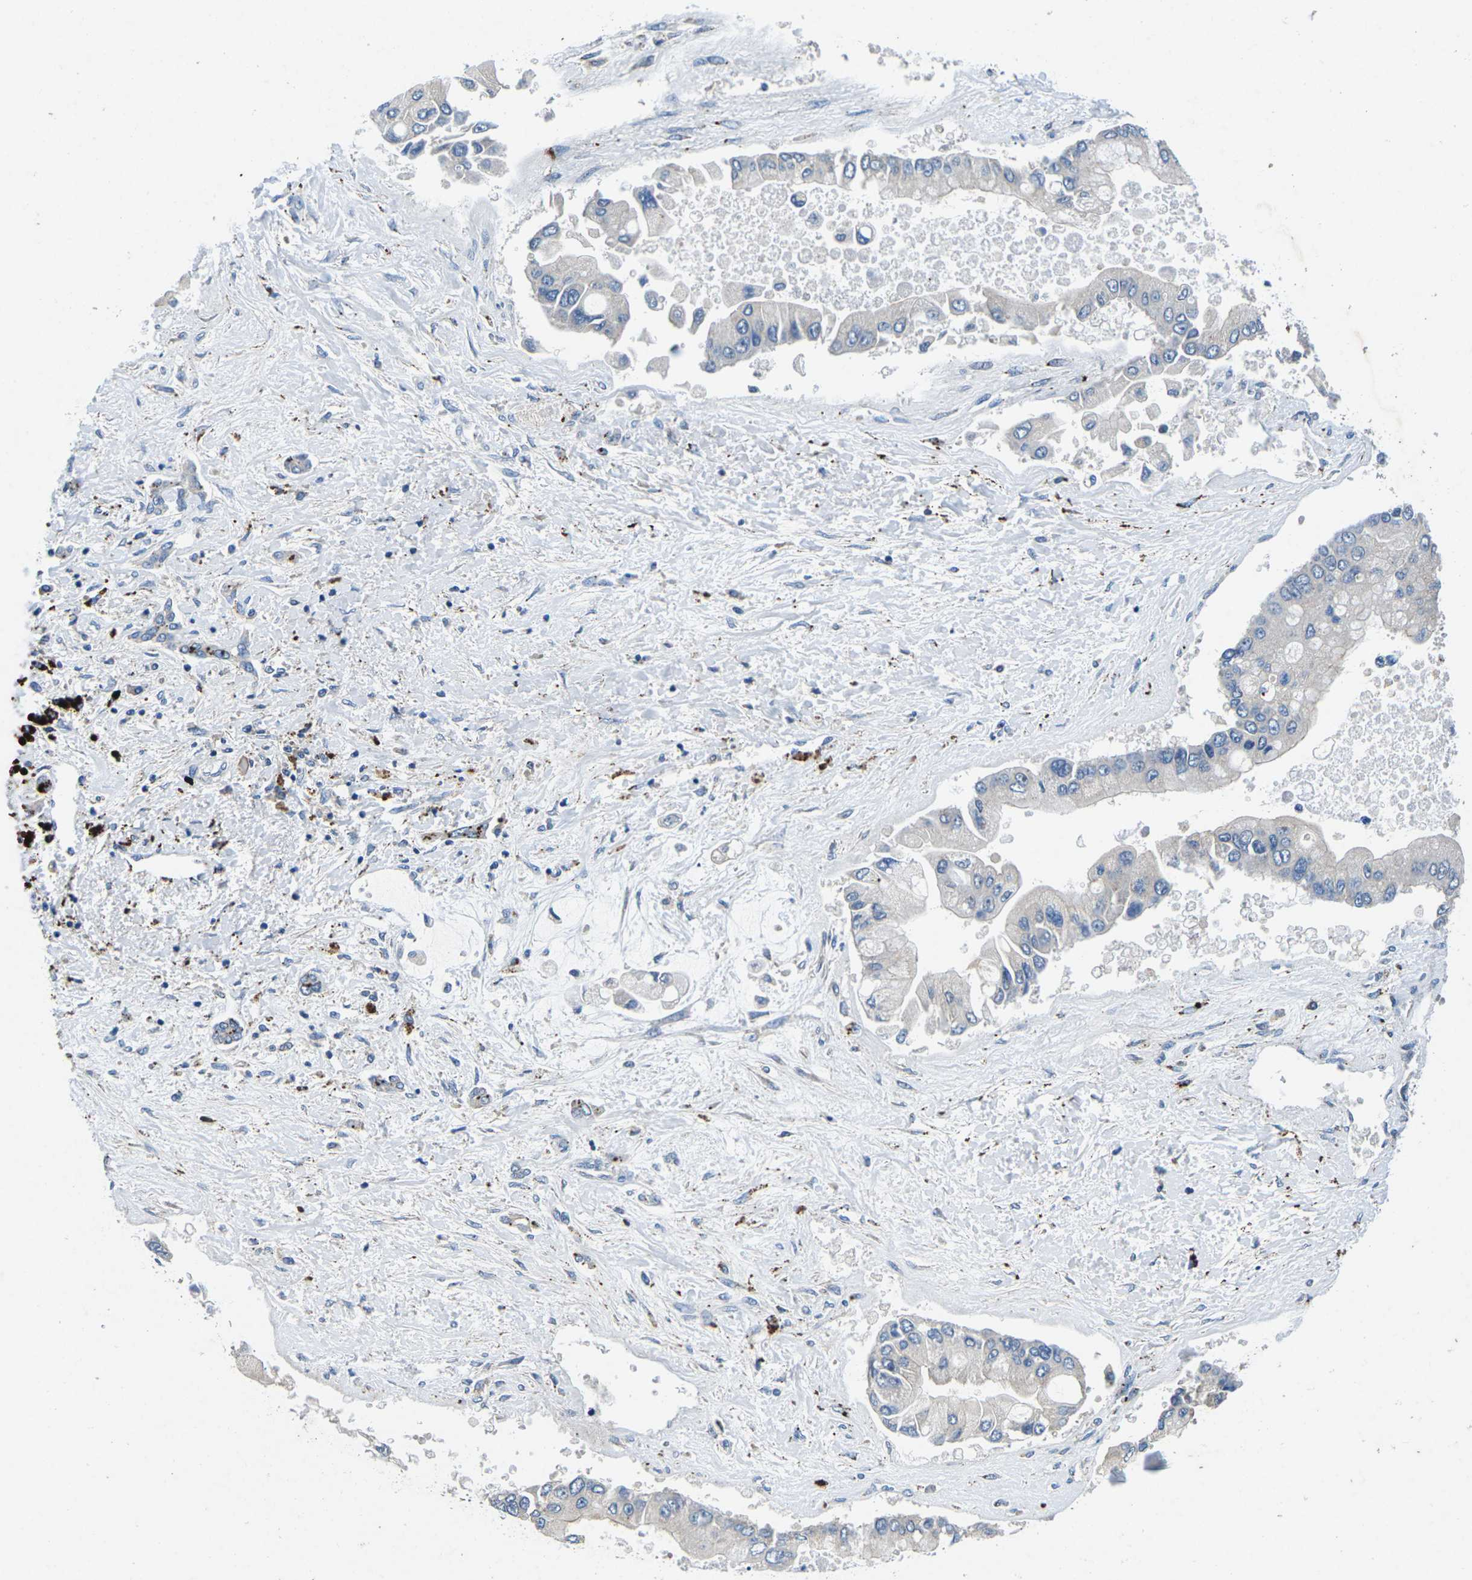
{"staining": {"intensity": "negative", "quantity": "none", "location": "none"}, "tissue": "liver cancer", "cell_type": "Tumor cells", "image_type": "cancer", "snomed": [{"axis": "morphology", "description": "Cholangiocarcinoma"}, {"axis": "topography", "description": "Liver"}], "caption": "There is no significant expression in tumor cells of liver cancer (cholangiocarcinoma).", "gene": "PDCD6IP", "patient": {"sex": "male", "age": 50}}